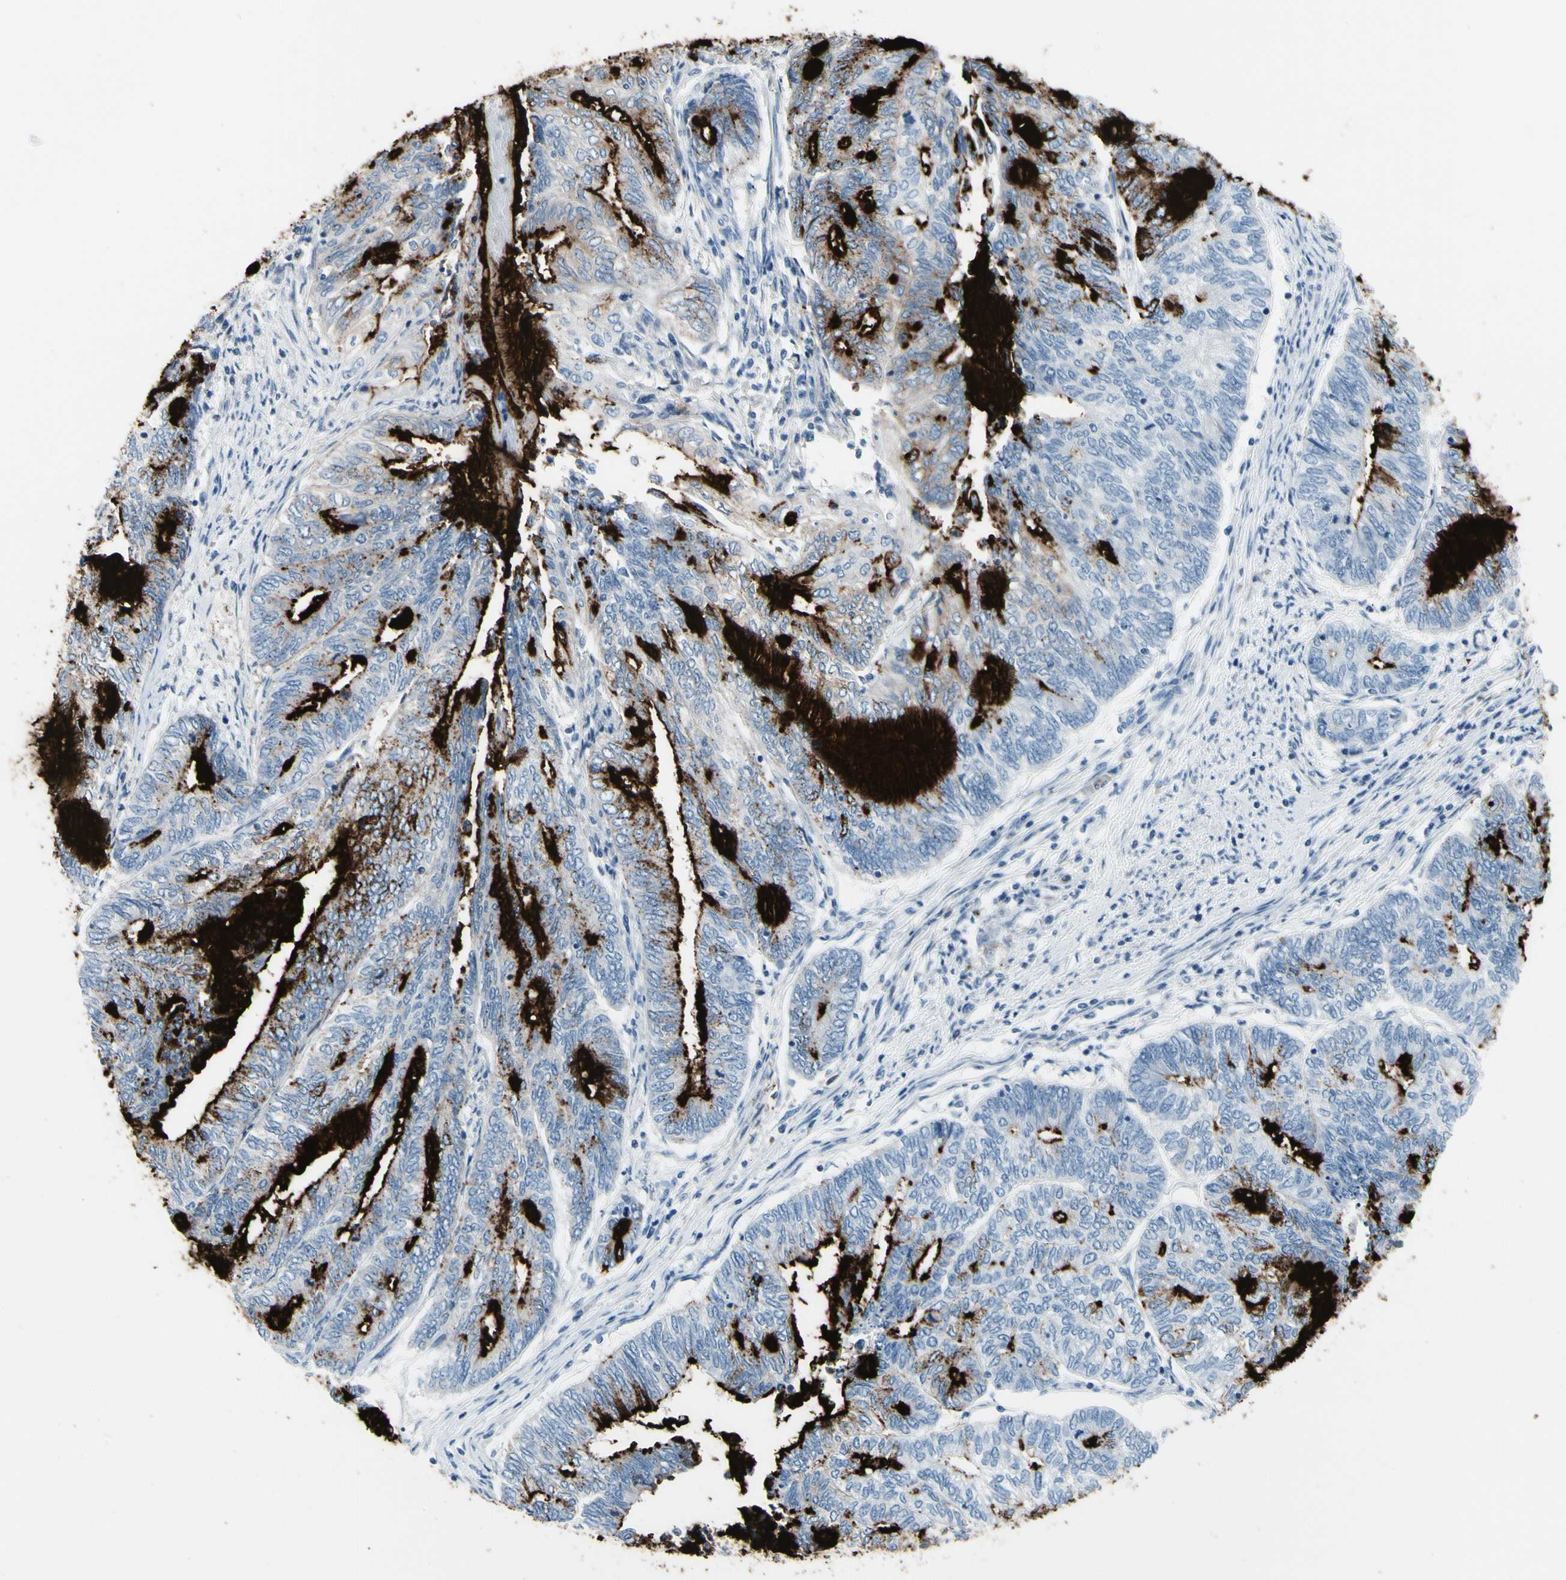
{"staining": {"intensity": "strong", "quantity": "25%-75%", "location": "cytoplasmic/membranous"}, "tissue": "endometrial cancer", "cell_type": "Tumor cells", "image_type": "cancer", "snomed": [{"axis": "morphology", "description": "Adenocarcinoma, NOS"}, {"axis": "topography", "description": "Uterus"}, {"axis": "topography", "description": "Endometrium"}], "caption": "Immunohistochemical staining of human adenocarcinoma (endometrial) shows high levels of strong cytoplasmic/membranous protein positivity in about 25%-75% of tumor cells.", "gene": "MUC5B", "patient": {"sex": "female", "age": 70}}